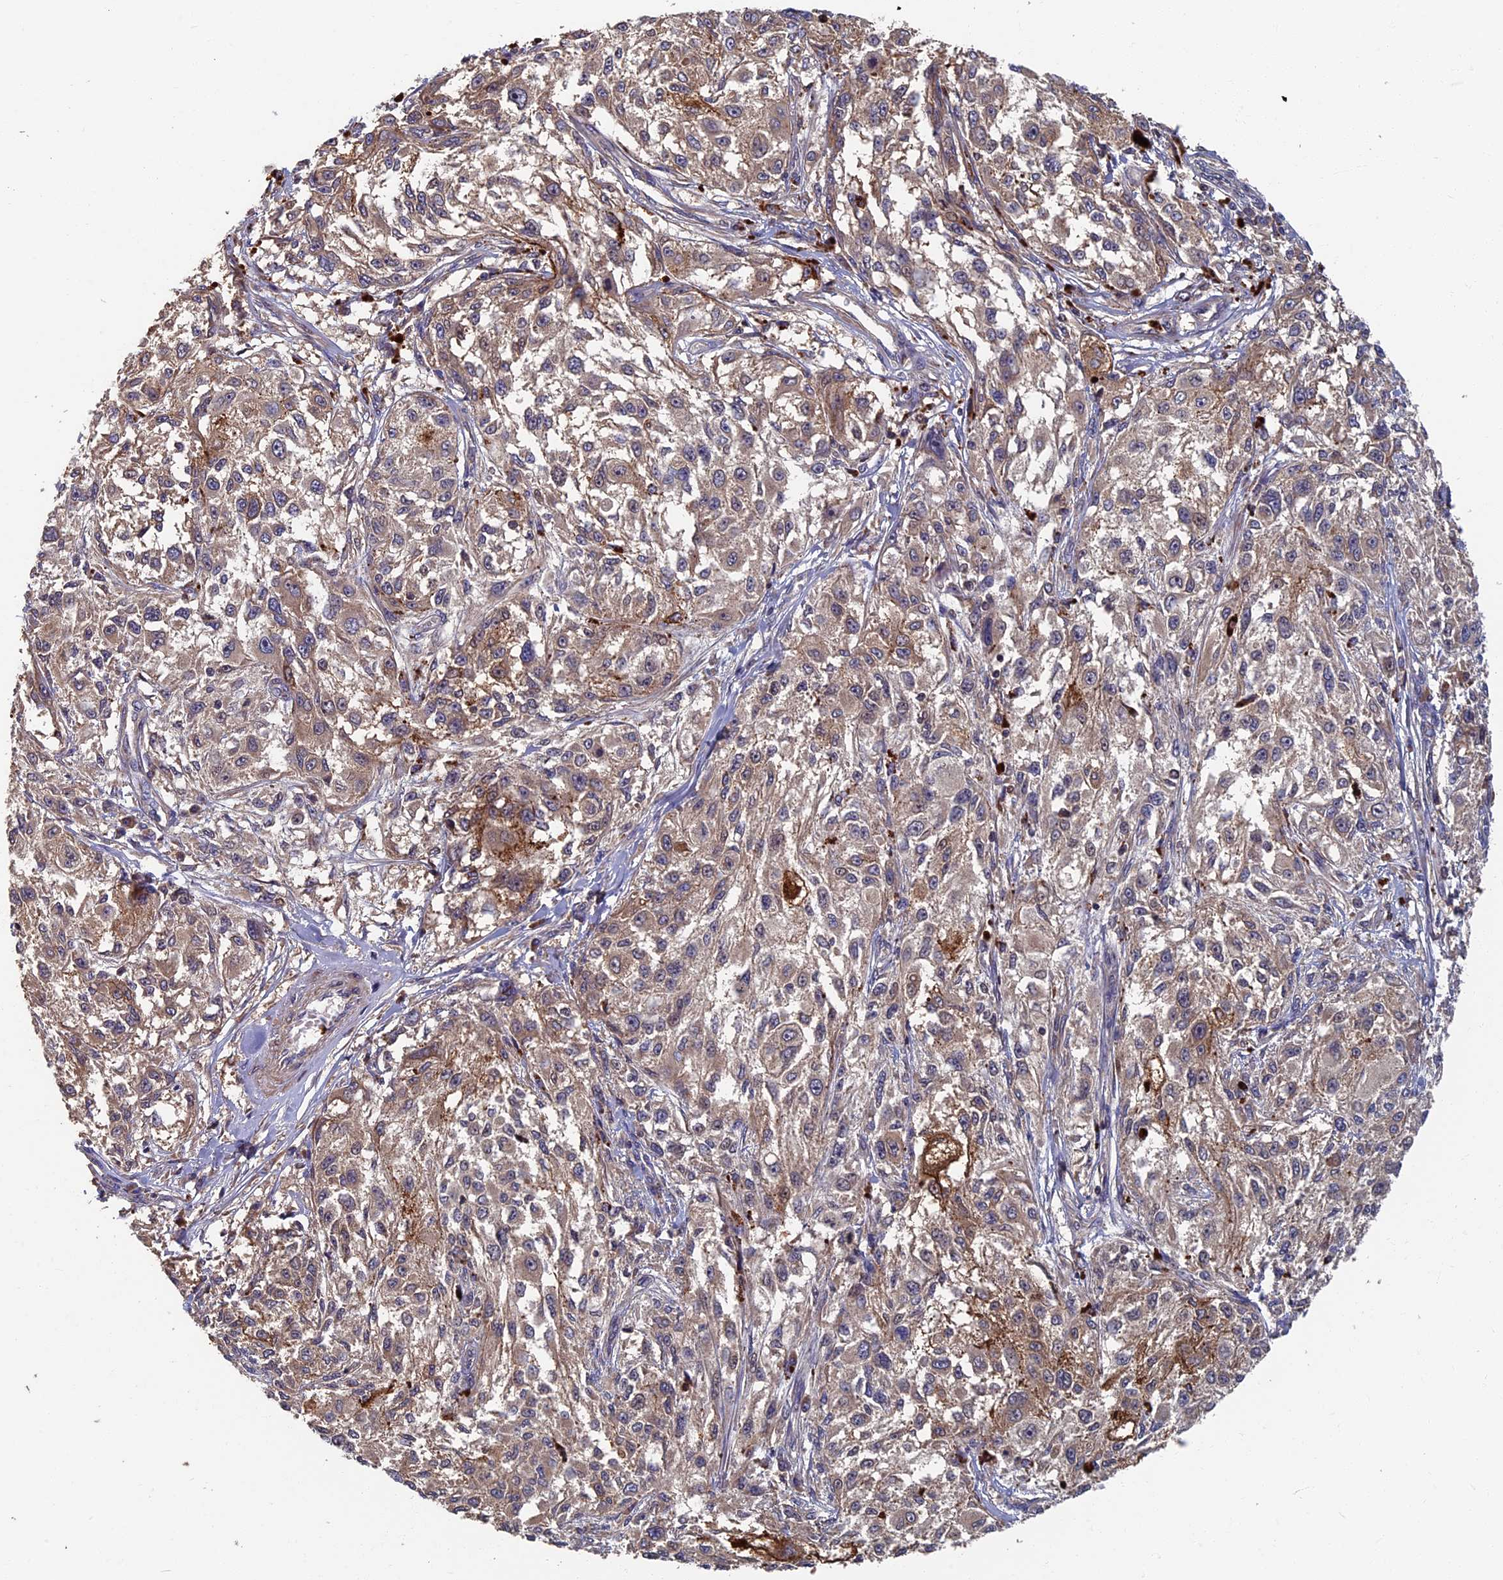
{"staining": {"intensity": "weak", "quantity": "25%-75%", "location": "cytoplasmic/membranous"}, "tissue": "melanoma", "cell_type": "Tumor cells", "image_type": "cancer", "snomed": [{"axis": "morphology", "description": "Necrosis, NOS"}, {"axis": "morphology", "description": "Malignant melanoma, NOS"}, {"axis": "topography", "description": "Skin"}], "caption": "A high-resolution micrograph shows IHC staining of malignant melanoma, which shows weak cytoplasmic/membranous expression in about 25%-75% of tumor cells.", "gene": "TNK2", "patient": {"sex": "female", "age": 87}}